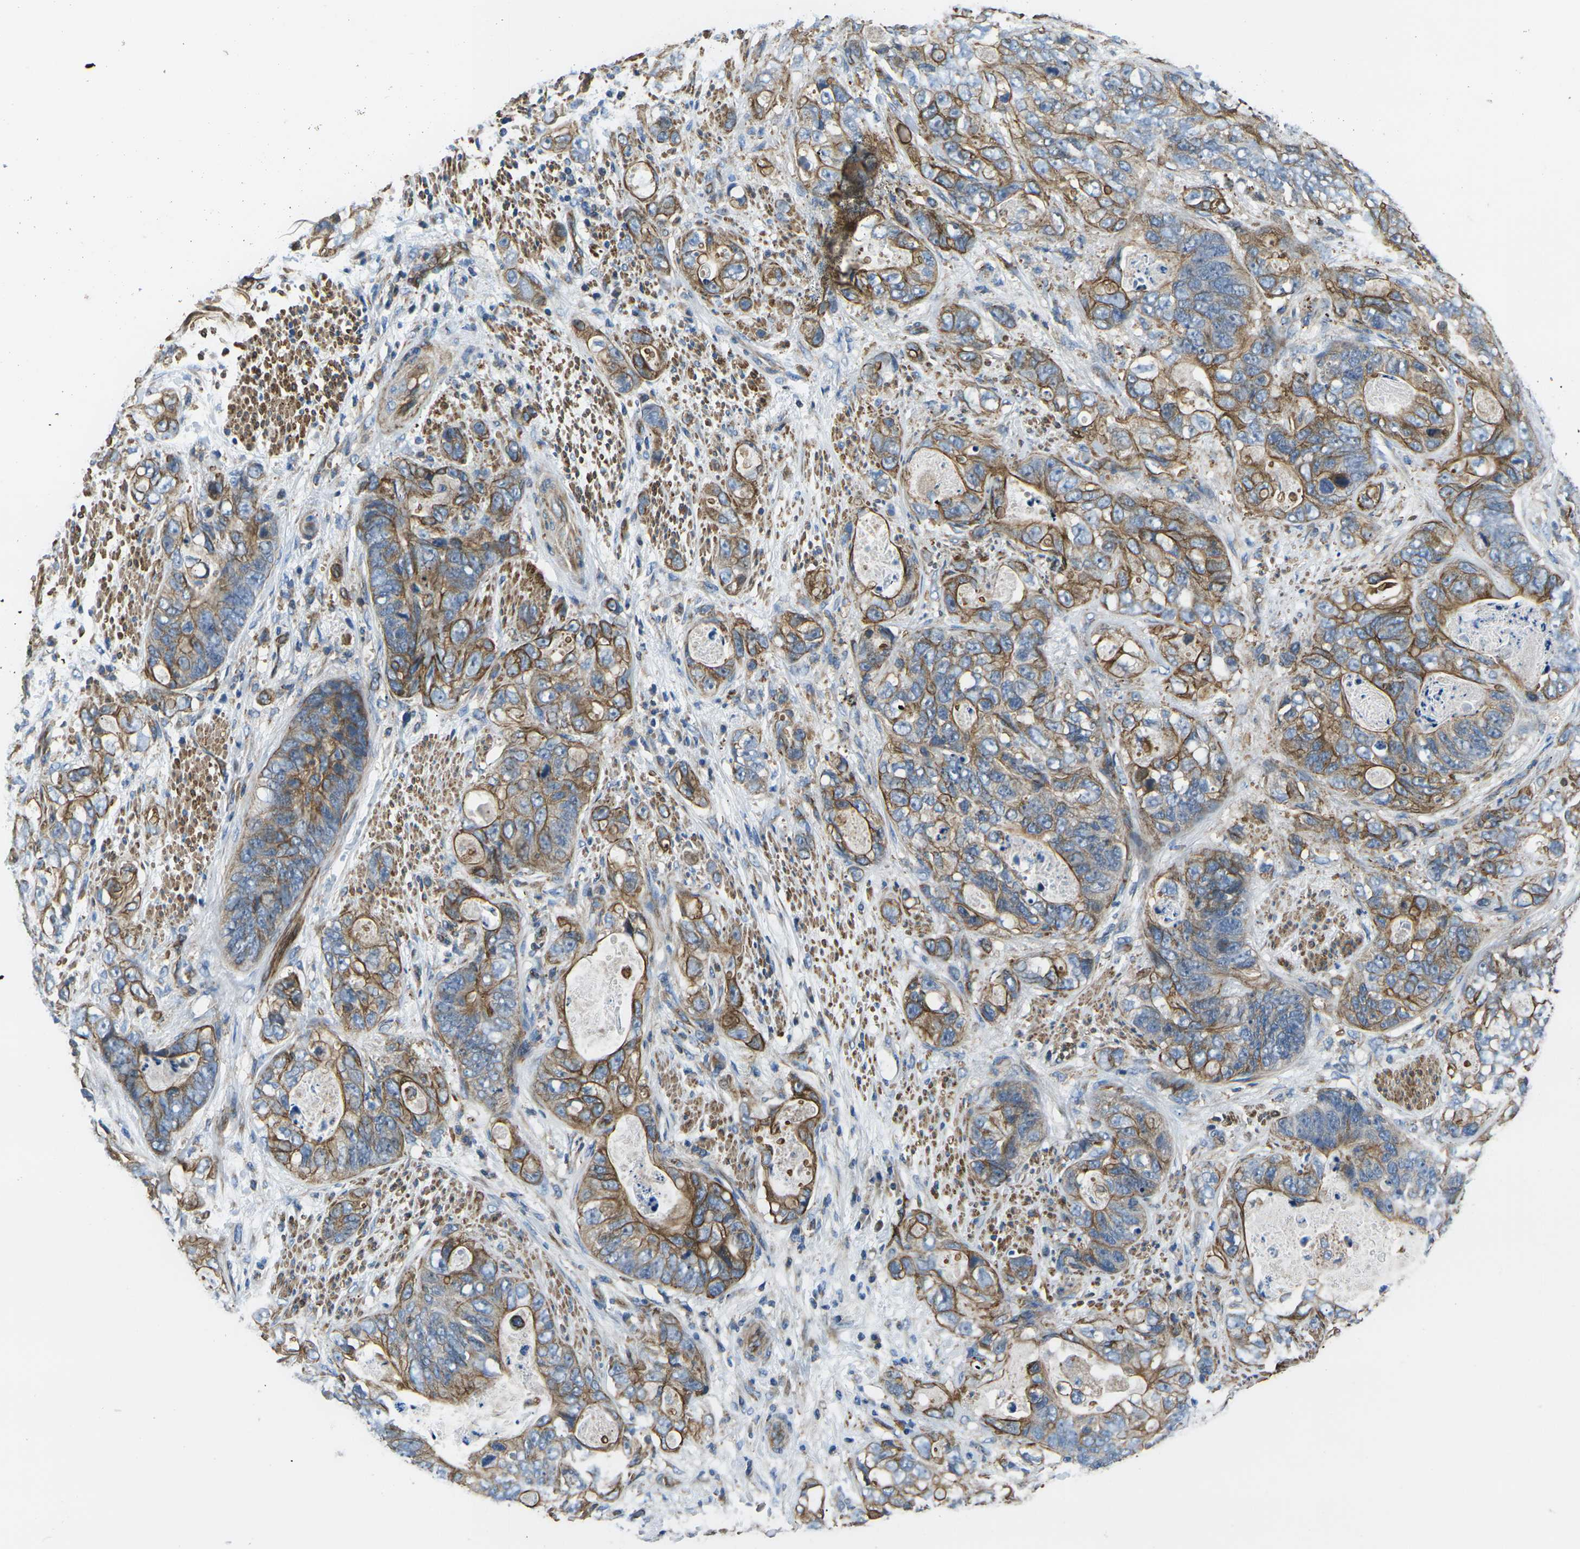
{"staining": {"intensity": "moderate", "quantity": ">75%", "location": "cytoplasmic/membranous"}, "tissue": "stomach cancer", "cell_type": "Tumor cells", "image_type": "cancer", "snomed": [{"axis": "morphology", "description": "Adenocarcinoma, NOS"}, {"axis": "topography", "description": "Stomach"}], "caption": "Stomach adenocarcinoma stained for a protein reveals moderate cytoplasmic/membranous positivity in tumor cells. (Stains: DAB in brown, nuclei in blue, Microscopy: brightfield microscopy at high magnification).", "gene": "KCNJ15", "patient": {"sex": "female", "age": 89}}